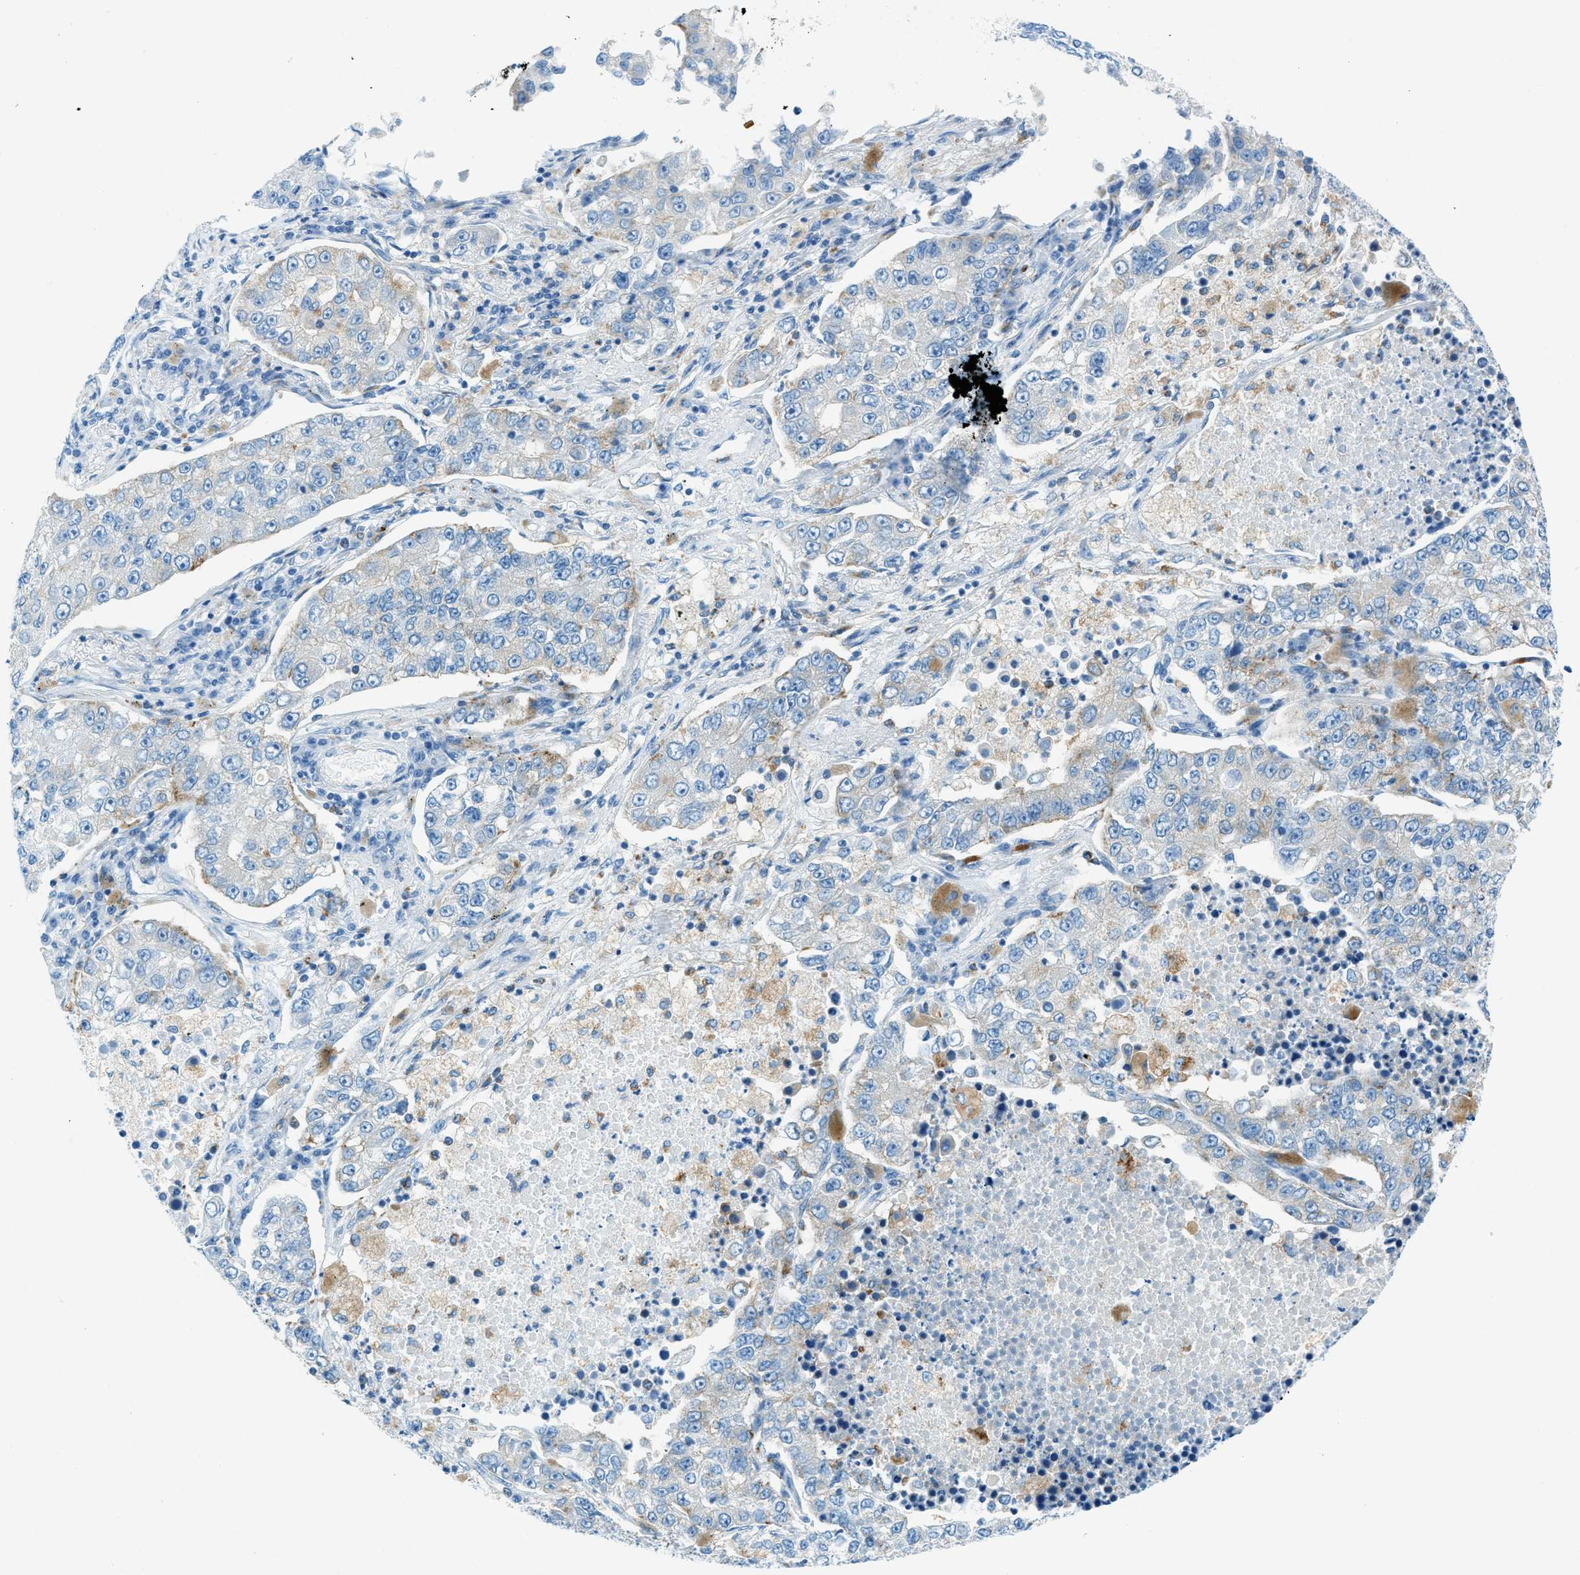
{"staining": {"intensity": "negative", "quantity": "none", "location": "none"}, "tissue": "lung cancer", "cell_type": "Tumor cells", "image_type": "cancer", "snomed": [{"axis": "morphology", "description": "Adenocarcinoma, NOS"}, {"axis": "topography", "description": "Lung"}], "caption": "An IHC photomicrograph of lung cancer is shown. There is no staining in tumor cells of lung cancer.", "gene": "C21orf62", "patient": {"sex": "male", "age": 49}}